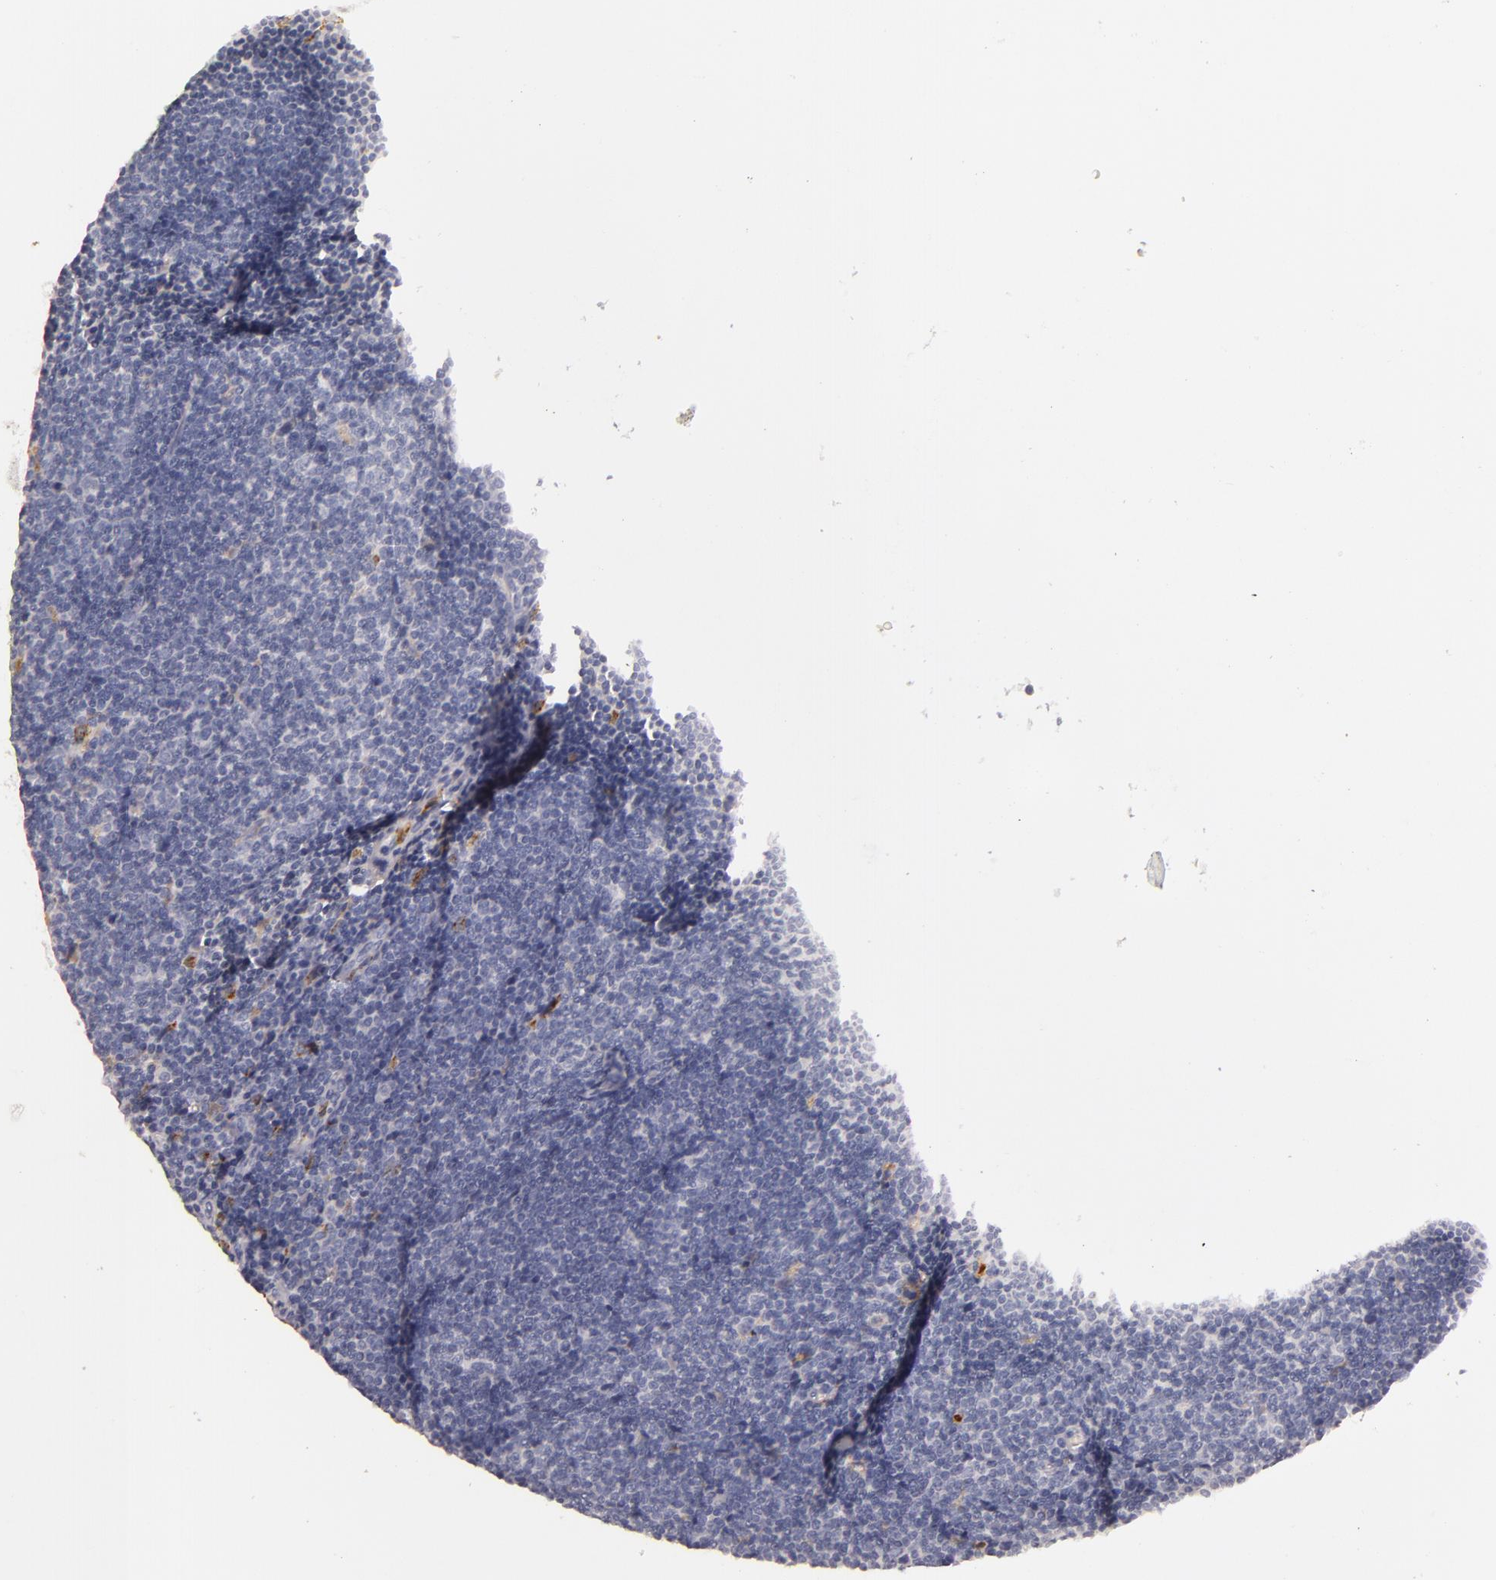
{"staining": {"intensity": "negative", "quantity": "none", "location": "none"}, "tissue": "lymphoma", "cell_type": "Tumor cells", "image_type": "cancer", "snomed": [{"axis": "morphology", "description": "Malignant lymphoma, non-Hodgkin's type, Low grade"}, {"axis": "topography", "description": "Lymph node"}], "caption": "A histopathology image of low-grade malignant lymphoma, non-Hodgkin's type stained for a protein shows no brown staining in tumor cells.", "gene": "TLR8", "patient": {"sex": "male", "age": 49}}